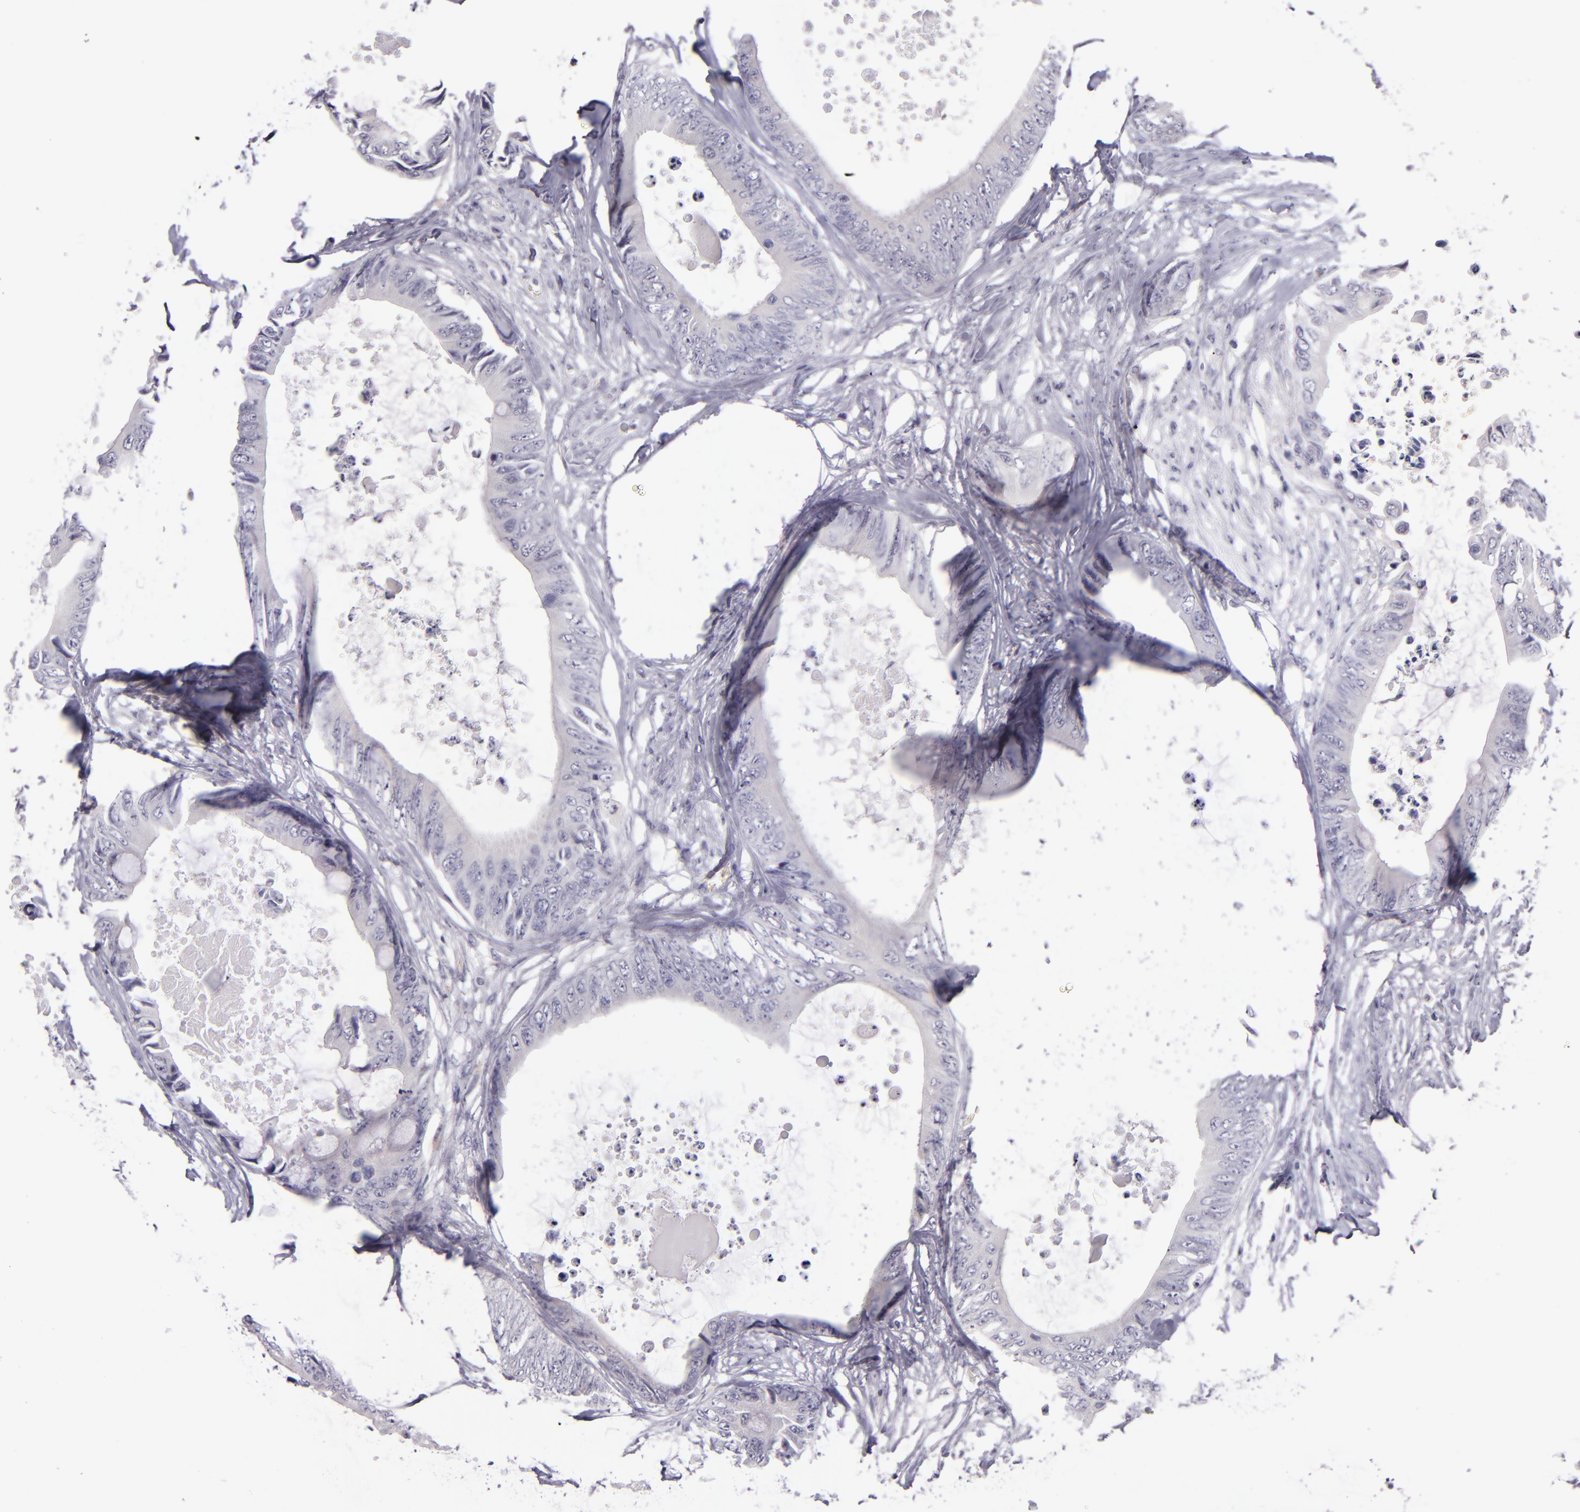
{"staining": {"intensity": "negative", "quantity": "none", "location": "none"}, "tissue": "colorectal cancer", "cell_type": "Tumor cells", "image_type": "cancer", "snomed": [{"axis": "morphology", "description": "Normal tissue, NOS"}, {"axis": "morphology", "description": "Adenocarcinoma, NOS"}, {"axis": "topography", "description": "Rectum"}, {"axis": "topography", "description": "Peripheral nerve tissue"}], "caption": "This is an IHC photomicrograph of colorectal adenocarcinoma. There is no positivity in tumor cells.", "gene": "SNCB", "patient": {"sex": "female", "age": 77}}